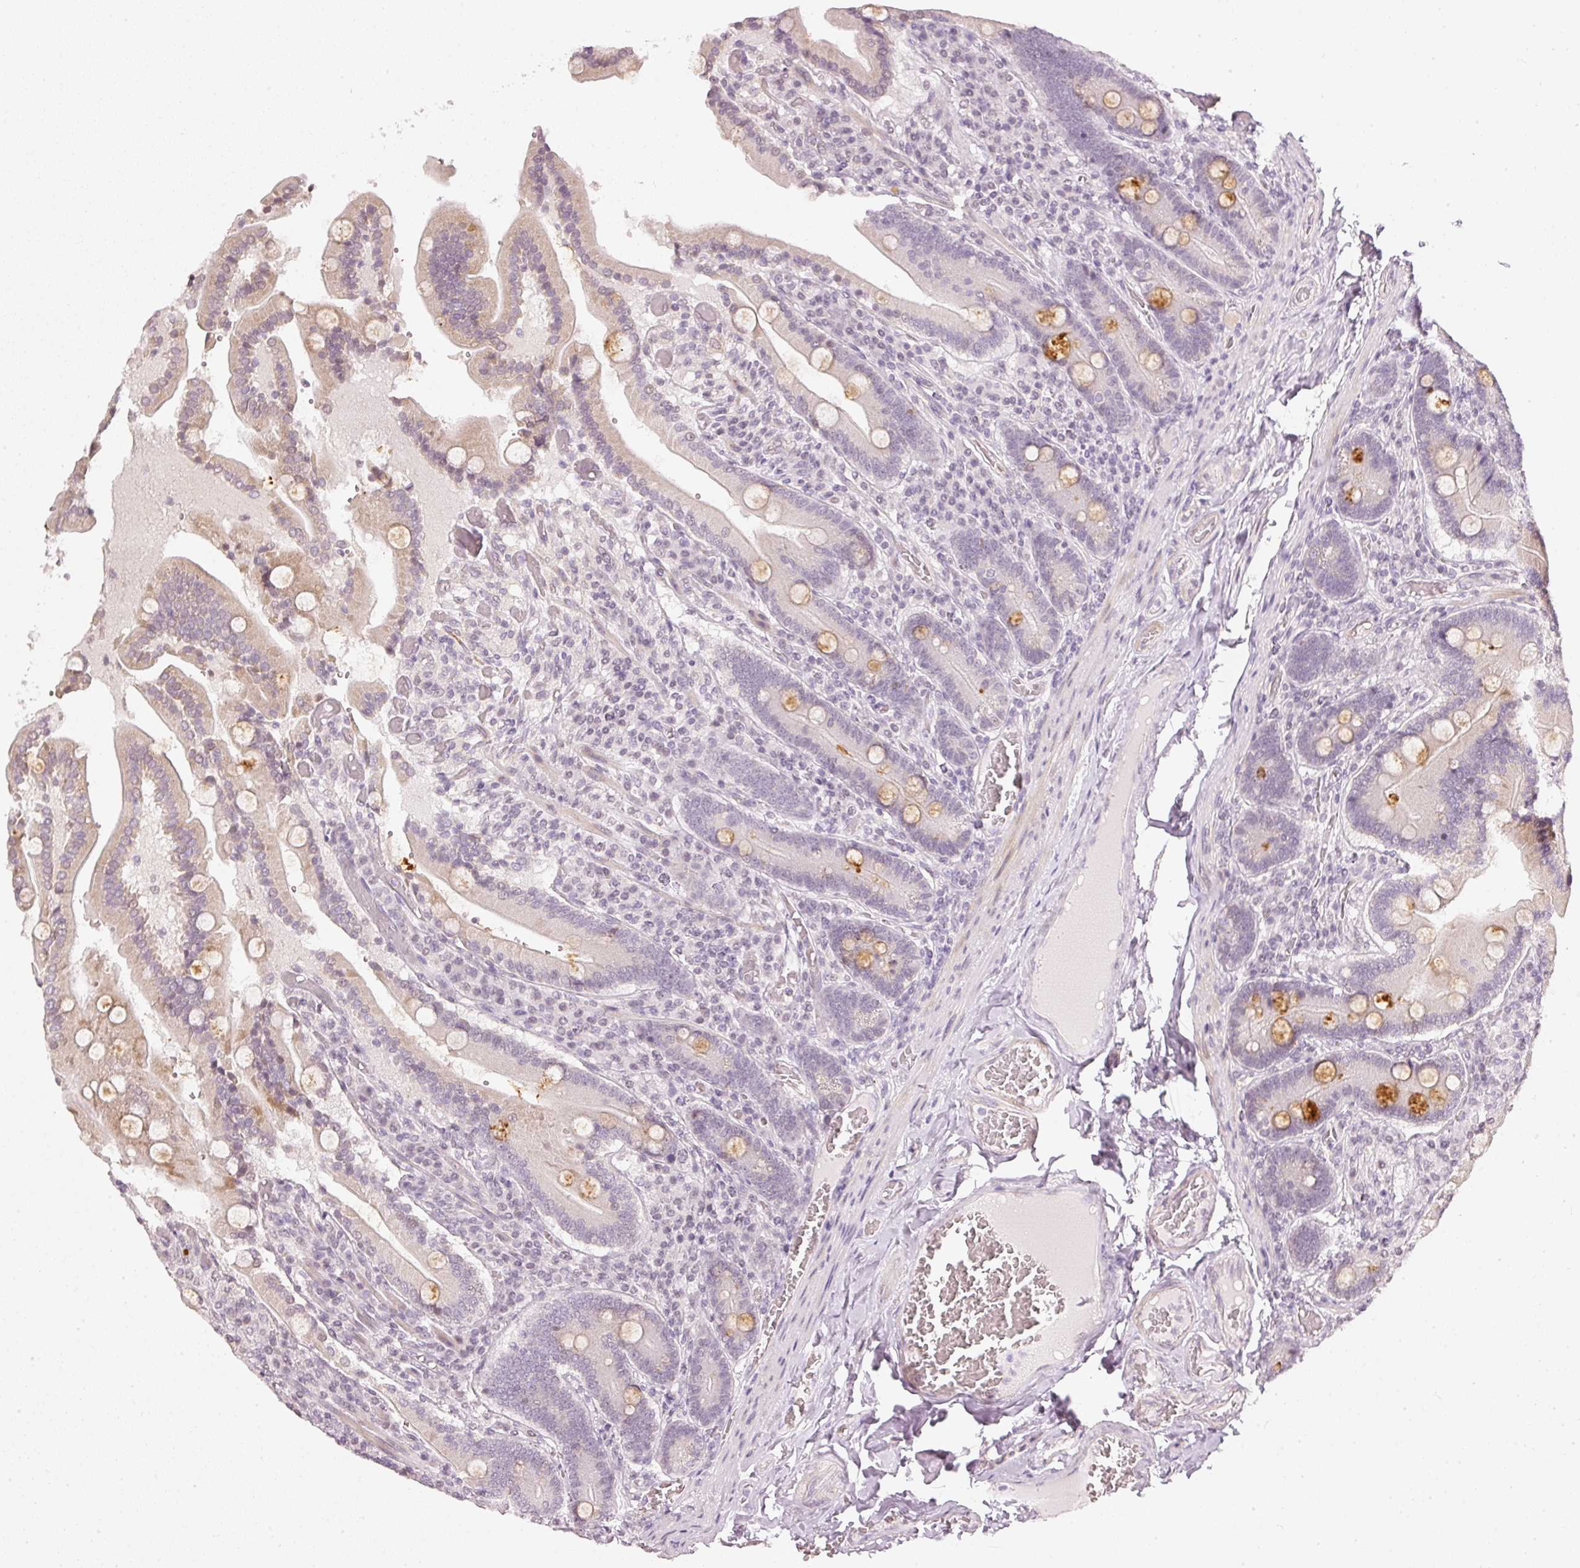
{"staining": {"intensity": "moderate", "quantity": "<25%", "location": "cytoplasmic/membranous"}, "tissue": "duodenum", "cell_type": "Glandular cells", "image_type": "normal", "snomed": [{"axis": "morphology", "description": "Normal tissue, NOS"}, {"axis": "topography", "description": "Duodenum"}], "caption": "A brown stain labels moderate cytoplasmic/membranous staining of a protein in glandular cells of normal human duodenum.", "gene": "NRDE2", "patient": {"sex": "female", "age": 62}}